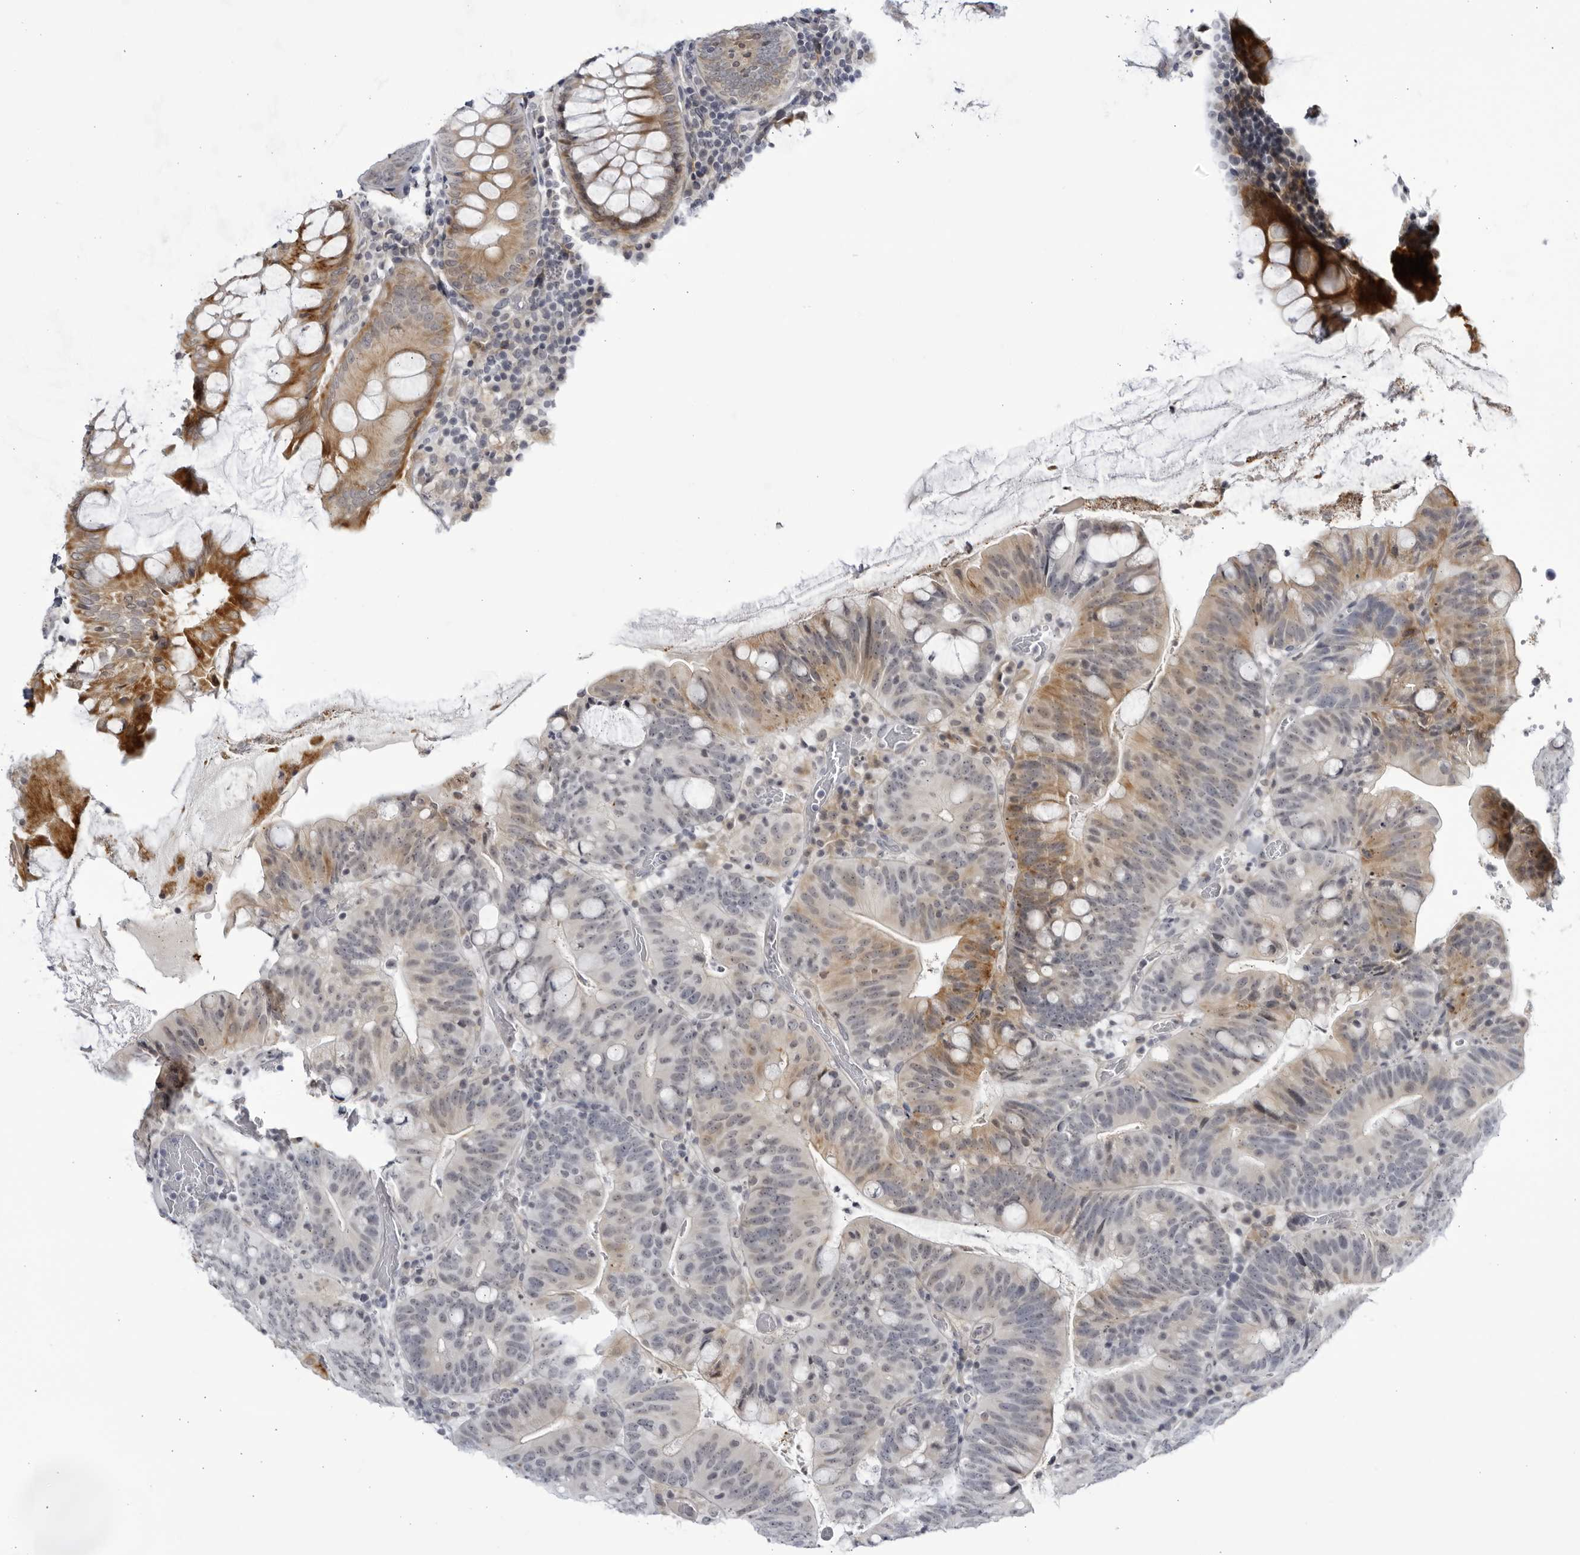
{"staining": {"intensity": "moderate", "quantity": "<25%", "location": "cytoplasmic/membranous"}, "tissue": "colorectal cancer", "cell_type": "Tumor cells", "image_type": "cancer", "snomed": [{"axis": "morphology", "description": "Adenocarcinoma, NOS"}, {"axis": "topography", "description": "Colon"}], "caption": "IHC (DAB (3,3'-diaminobenzidine)) staining of human colorectal cancer displays moderate cytoplasmic/membranous protein expression in approximately <25% of tumor cells.", "gene": "CNBD1", "patient": {"sex": "female", "age": 66}}